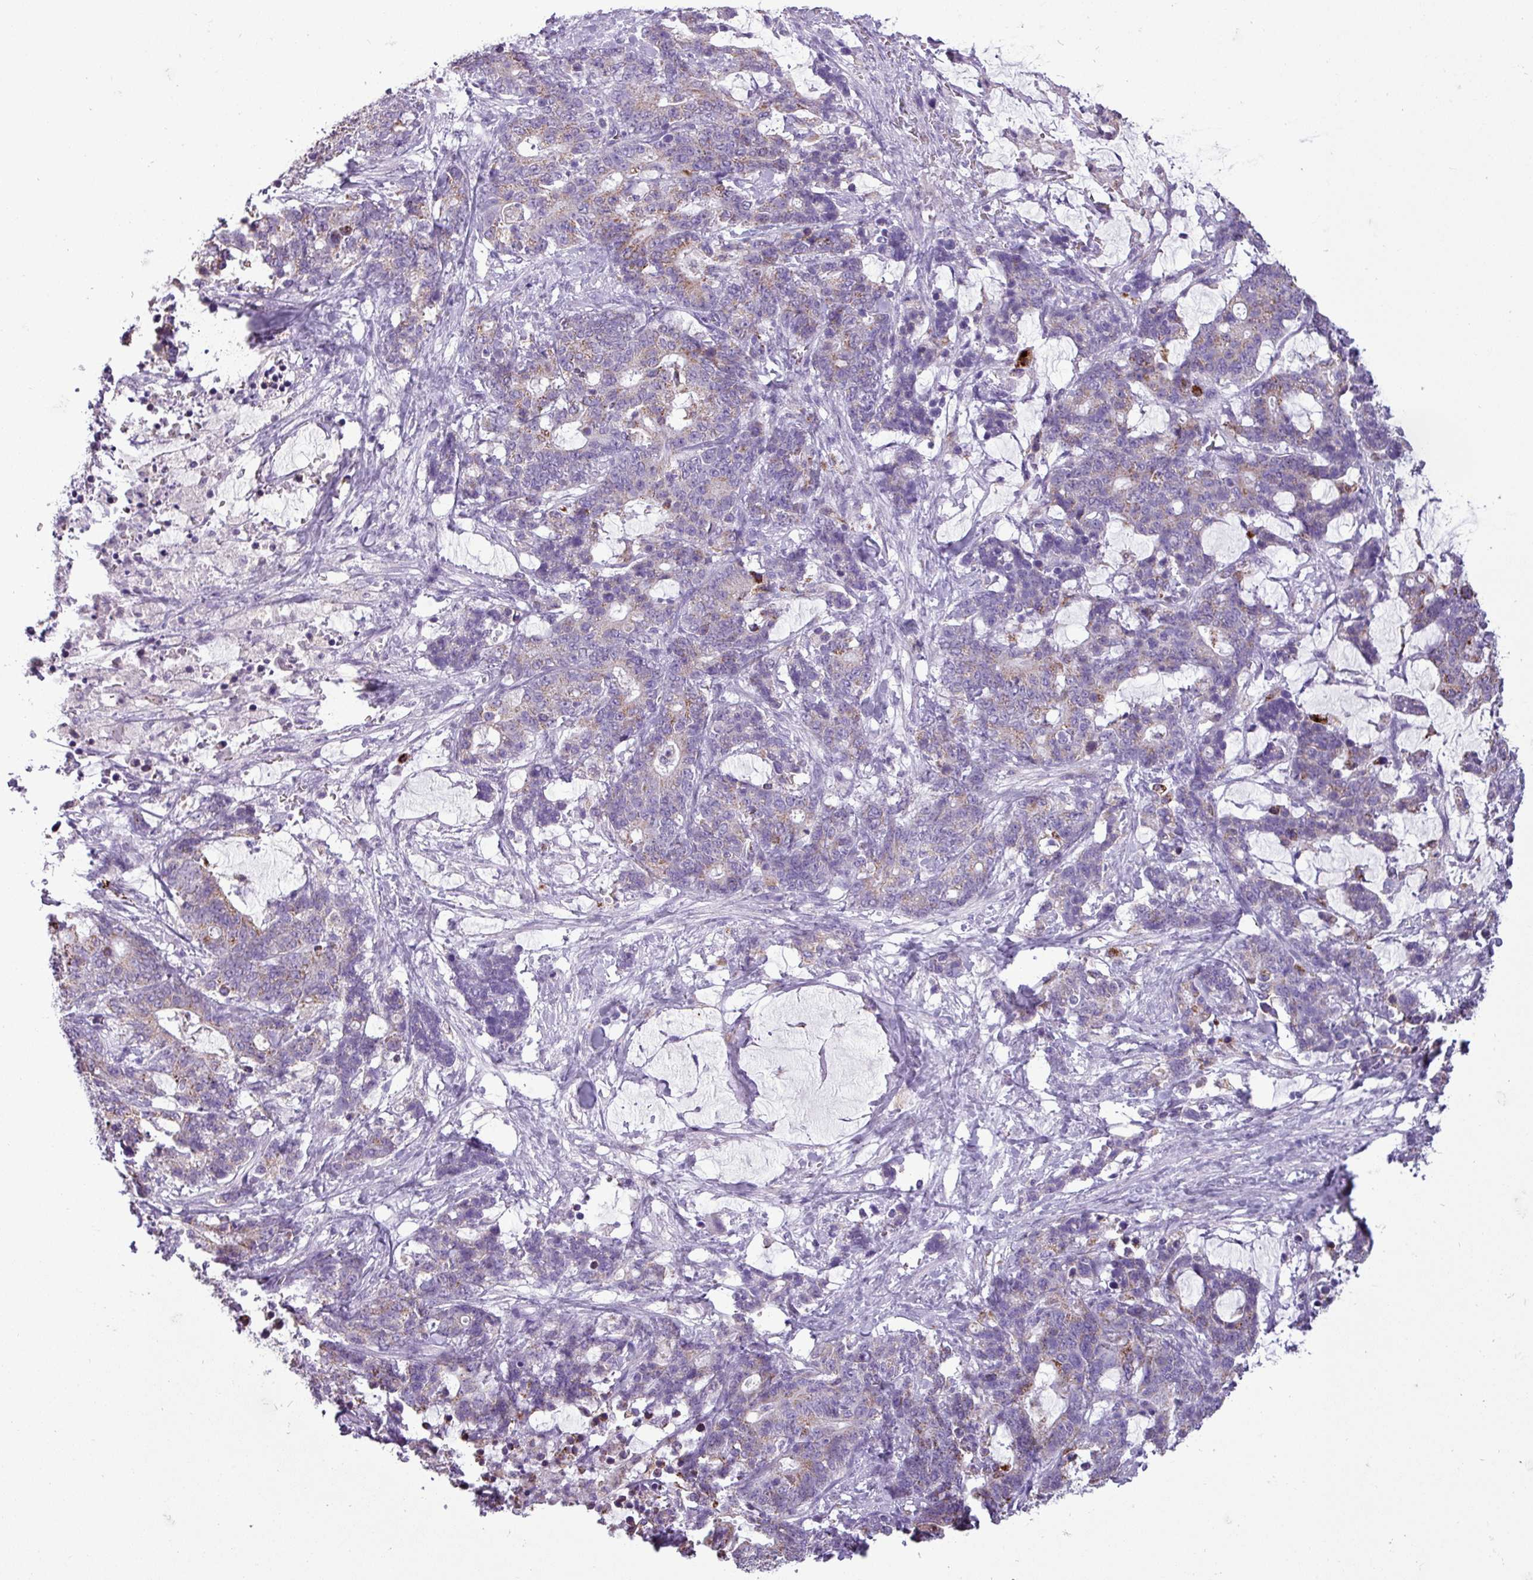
{"staining": {"intensity": "moderate", "quantity": "25%-75%", "location": "cytoplasmic/membranous"}, "tissue": "stomach cancer", "cell_type": "Tumor cells", "image_type": "cancer", "snomed": [{"axis": "morphology", "description": "Normal tissue, NOS"}, {"axis": "morphology", "description": "Adenocarcinoma, NOS"}, {"axis": "topography", "description": "Stomach"}], "caption": "A brown stain shows moderate cytoplasmic/membranous positivity of a protein in stomach cancer (adenocarcinoma) tumor cells.", "gene": "ZNF667", "patient": {"sex": "female", "age": 64}}